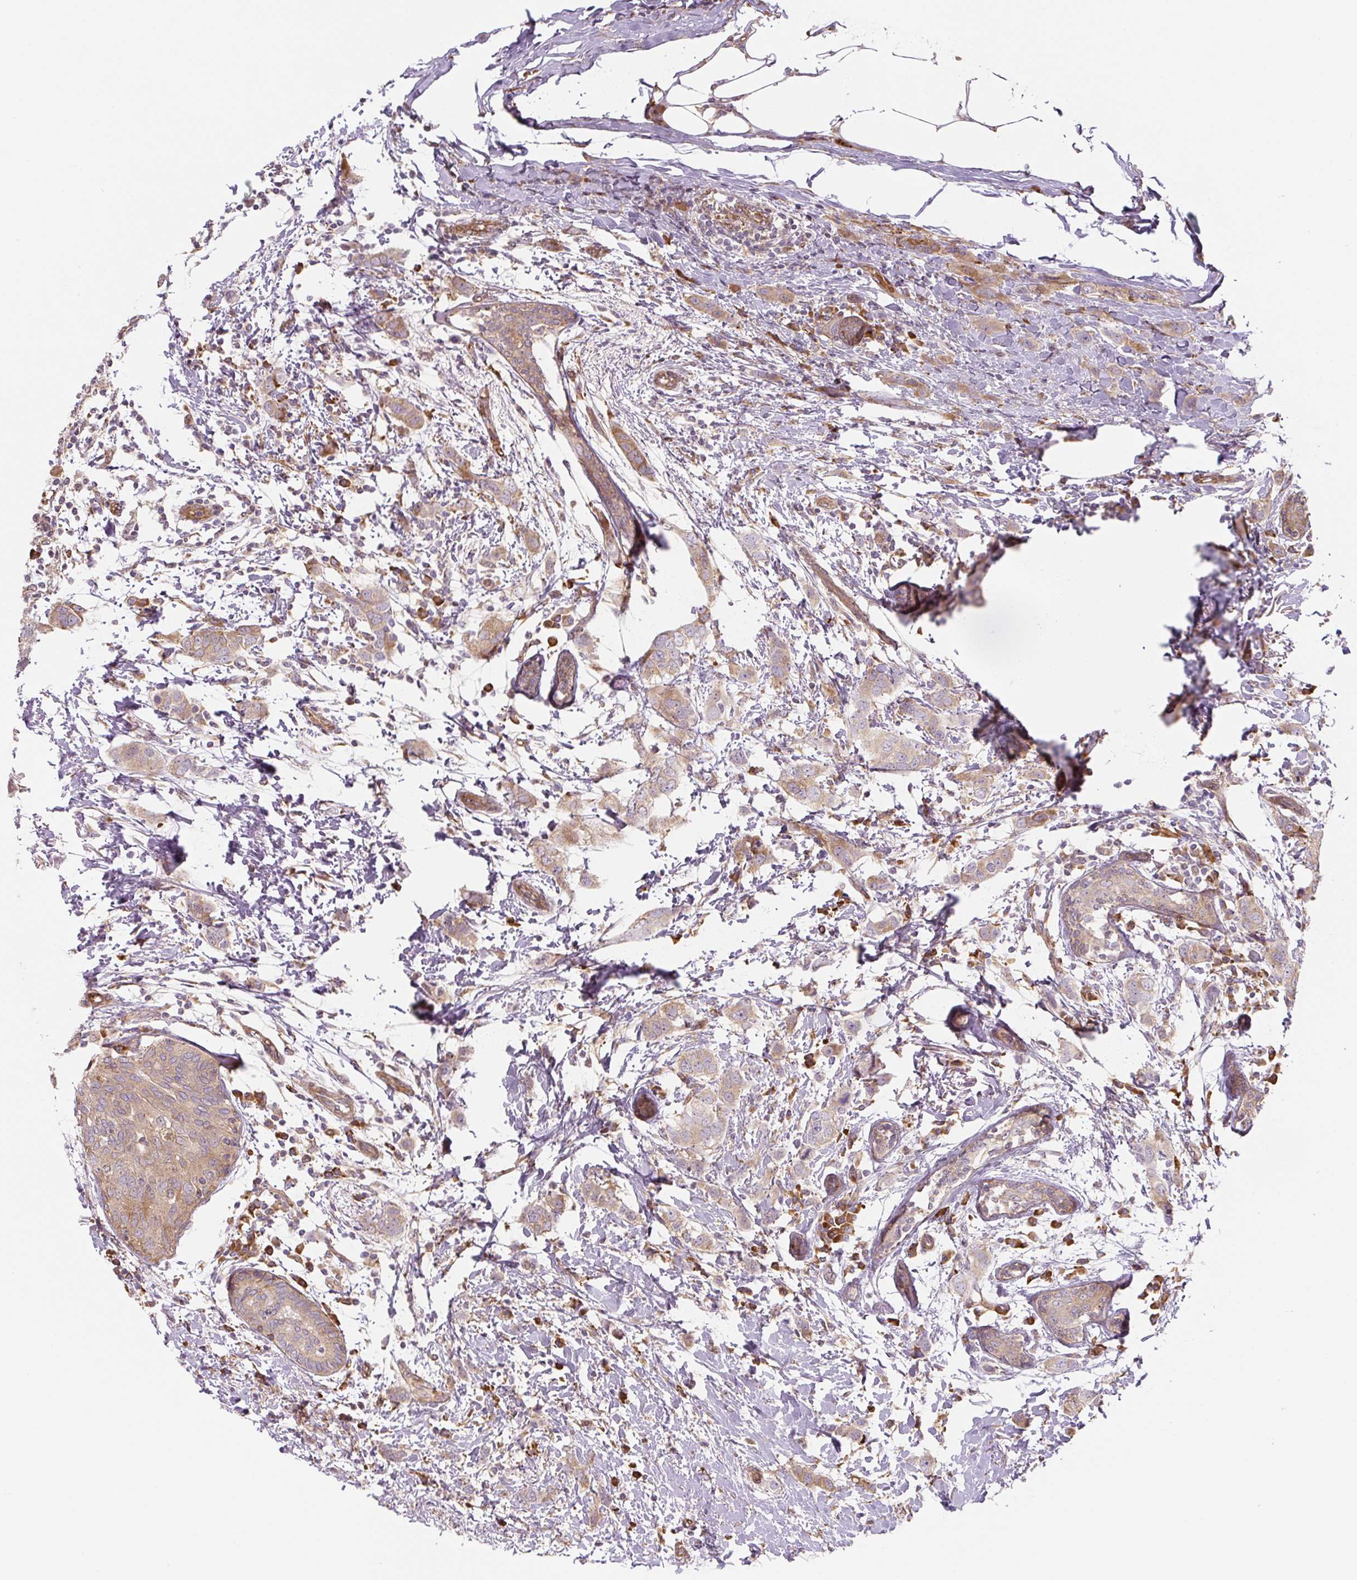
{"staining": {"intensity": "weak", "quantity": ">75%", "location": "cytoplasmic/membranous"}, "tissue": "breast cancer", "cell_type": "Tumor cells", "image_type": "cancer", "snomed": [{"axis": "morphology", "description": "Duct carcinoma"}, {"axis": "topography", "description": "Breast"}], "caption": "IHC of breast cancer (intraductal carcinoma) reveals low levels of weak cytoplasmic/membranous expression in about >75% of tumor cells. (IHC, brightfield microscopy, high magnification).", "gene": "RASA1", "patient": {"sex": "female", "age": 50}}